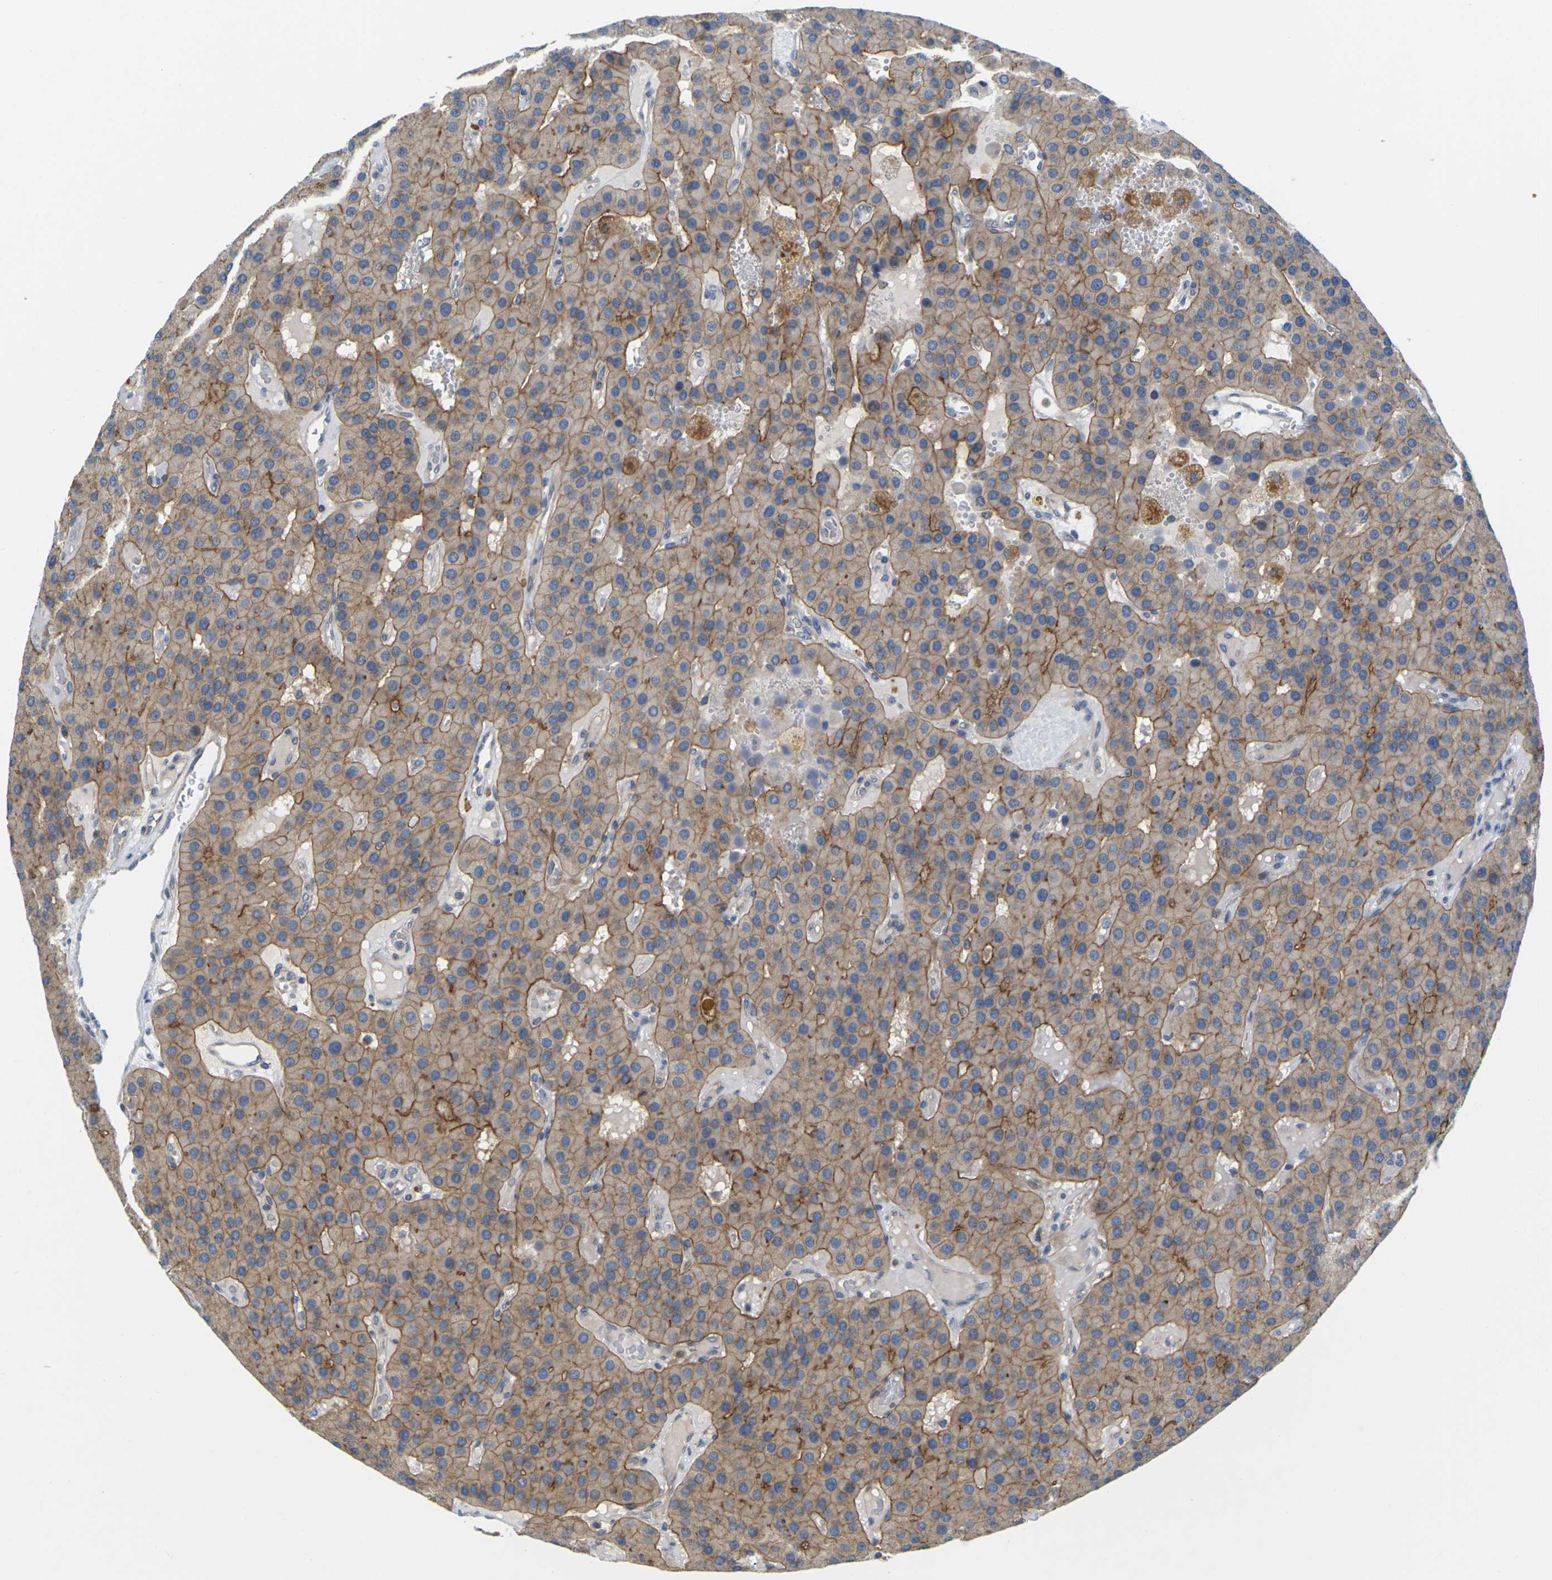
{"staining": {"intensity": "moderate", "quantity": ">75%", "location": "cytoplasmic/membranous"}, "tissue": "parathyroid gland", "cell_type": "Glandular cells", "image_type": "normal", "snomed": [{"axis": "morphology", "description": "Normal tissue, NOS"}, {"axis": "morphology", "description": "Adenoma, NOS"}, {"axis": "topography", "description": "Parathyroid gland"}], "caption": "Protein analysis of benign parathyroid gland demonstrates moderate cytoplasmic/membranous staining in approximately >75% of glandular cells.", "gene": "SCNN1A", "patient": {"sex": "female", "age": 86}}